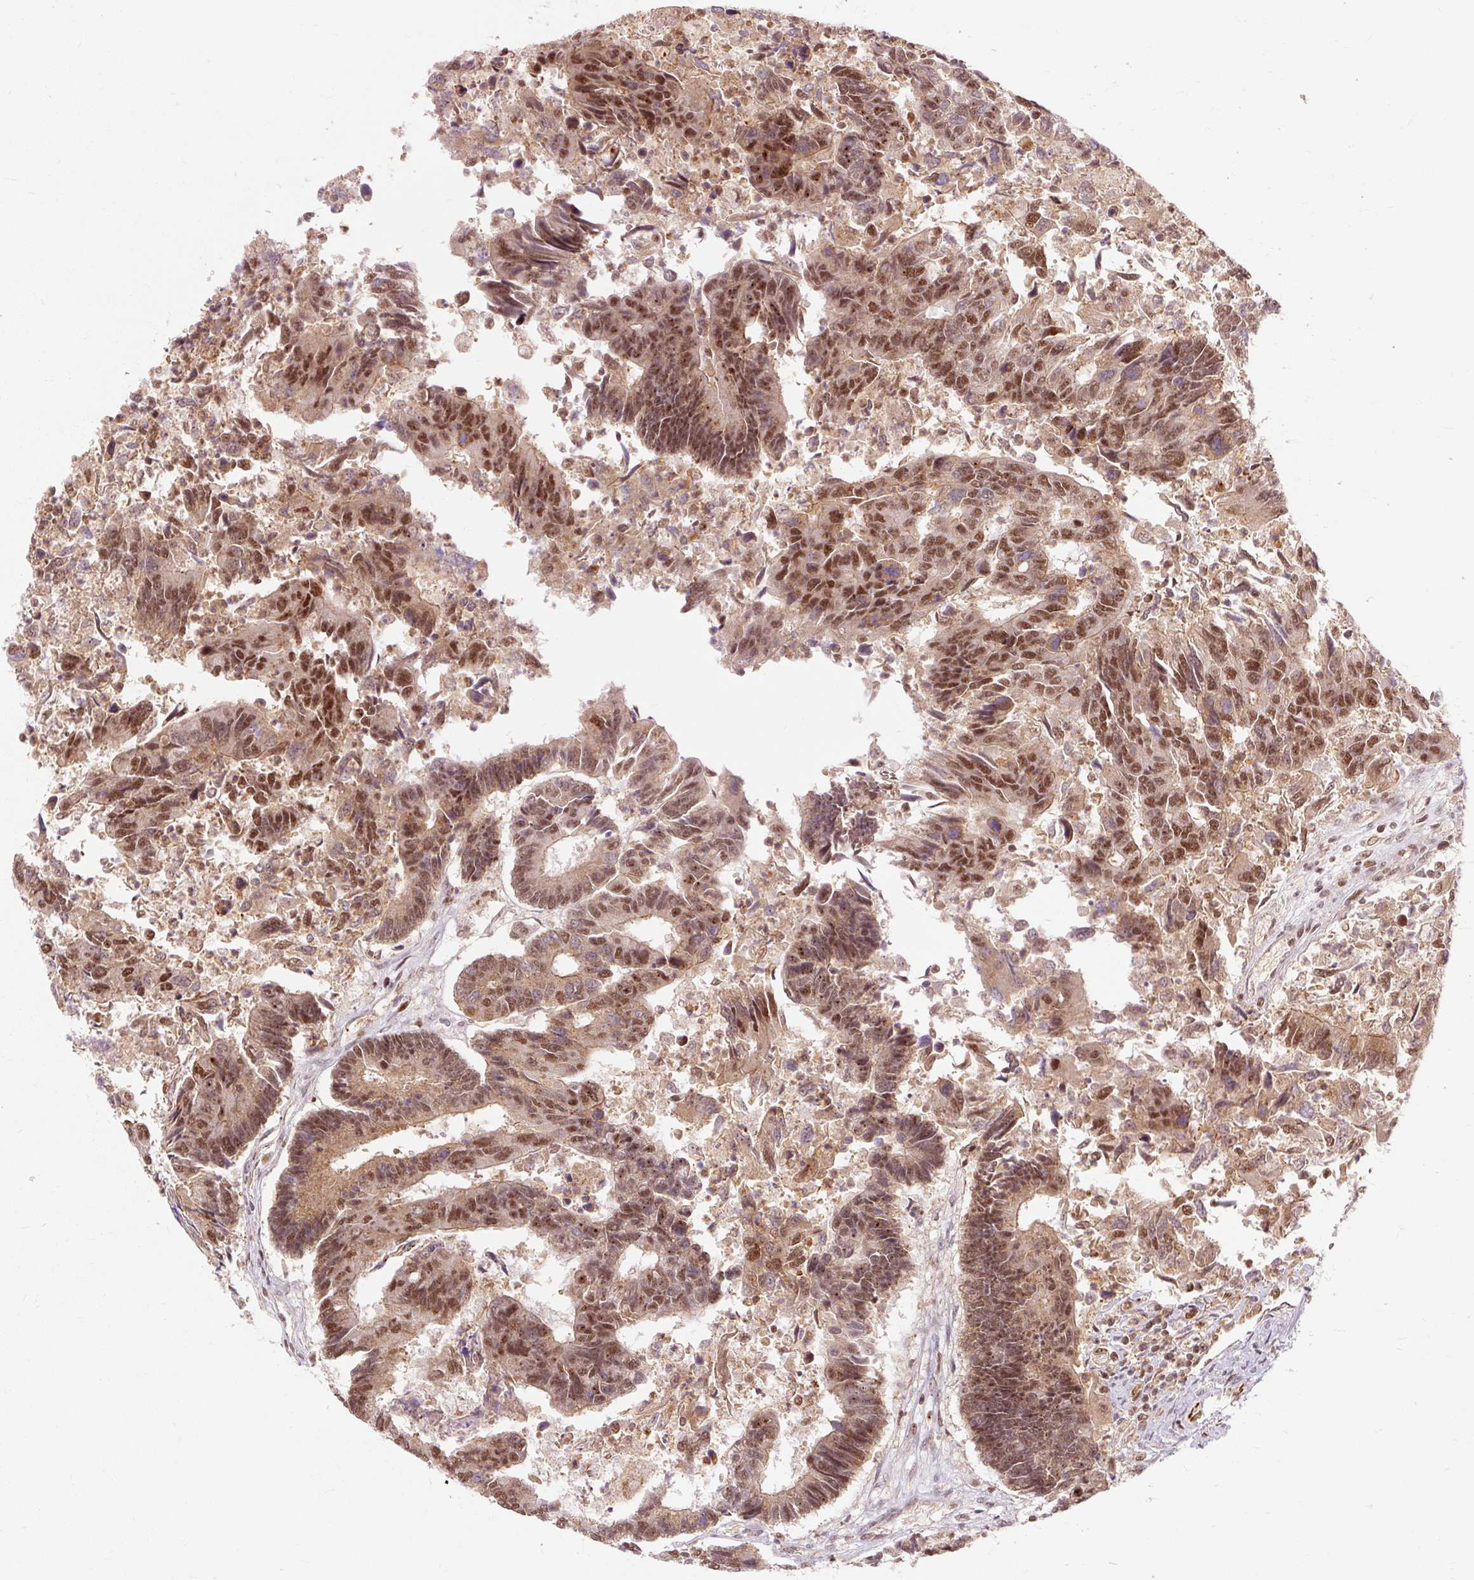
{"staining": {"intensity": "strong", "quantity": ">75%", "location": "cytoplasmic/membranous,nuclear"}, "tissue": "colorectal cancer", "cell_type": "Tumor cells", "image_type": "cancer", "snomed": [{"axis": "morphology", "description": "Adenocarcinoma, NOS"}, {"axis": "topography", "description": "Colon"}], "caption": "A high amount of strong cytoplasmic/membranous and nuclear positivity is present in approximately >75% of tumor cells in adenocarcinoma (colorectal) tissue.", "gene": "CSTF1", "patient": {"sex": "female", "age": 67}}